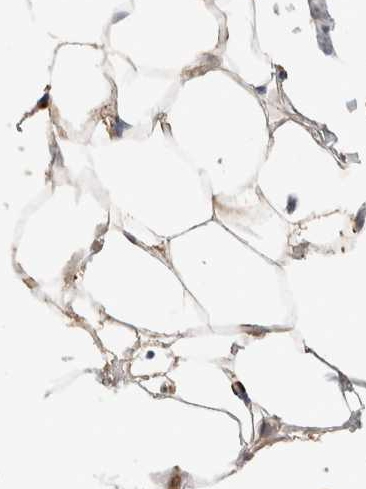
{"staining": {"intensity": "moderate", "quantity": ">75%", "location": "cytoplasmic/membranous"}, "tissue": "adipose tissue", "cell_type": "Adipocytes", "image_type": "normal", "snomed": [{"axis": "morphology", "description": "Normal tissue, NOS"}, {"axis": "topography", "description": "Breast"}, {"axis": "topography", "description": "Adipose tissue"}], "caption": "A micrograph of adipose tissue stained for a protein shows moderate cytoplasmic/membranous brown staining in adipocytes. (DAB IHC, brown staining for protein, blue staining for nuclei).", "gene": "WDR91", "patient": {"sex": "female", "age": 25}}